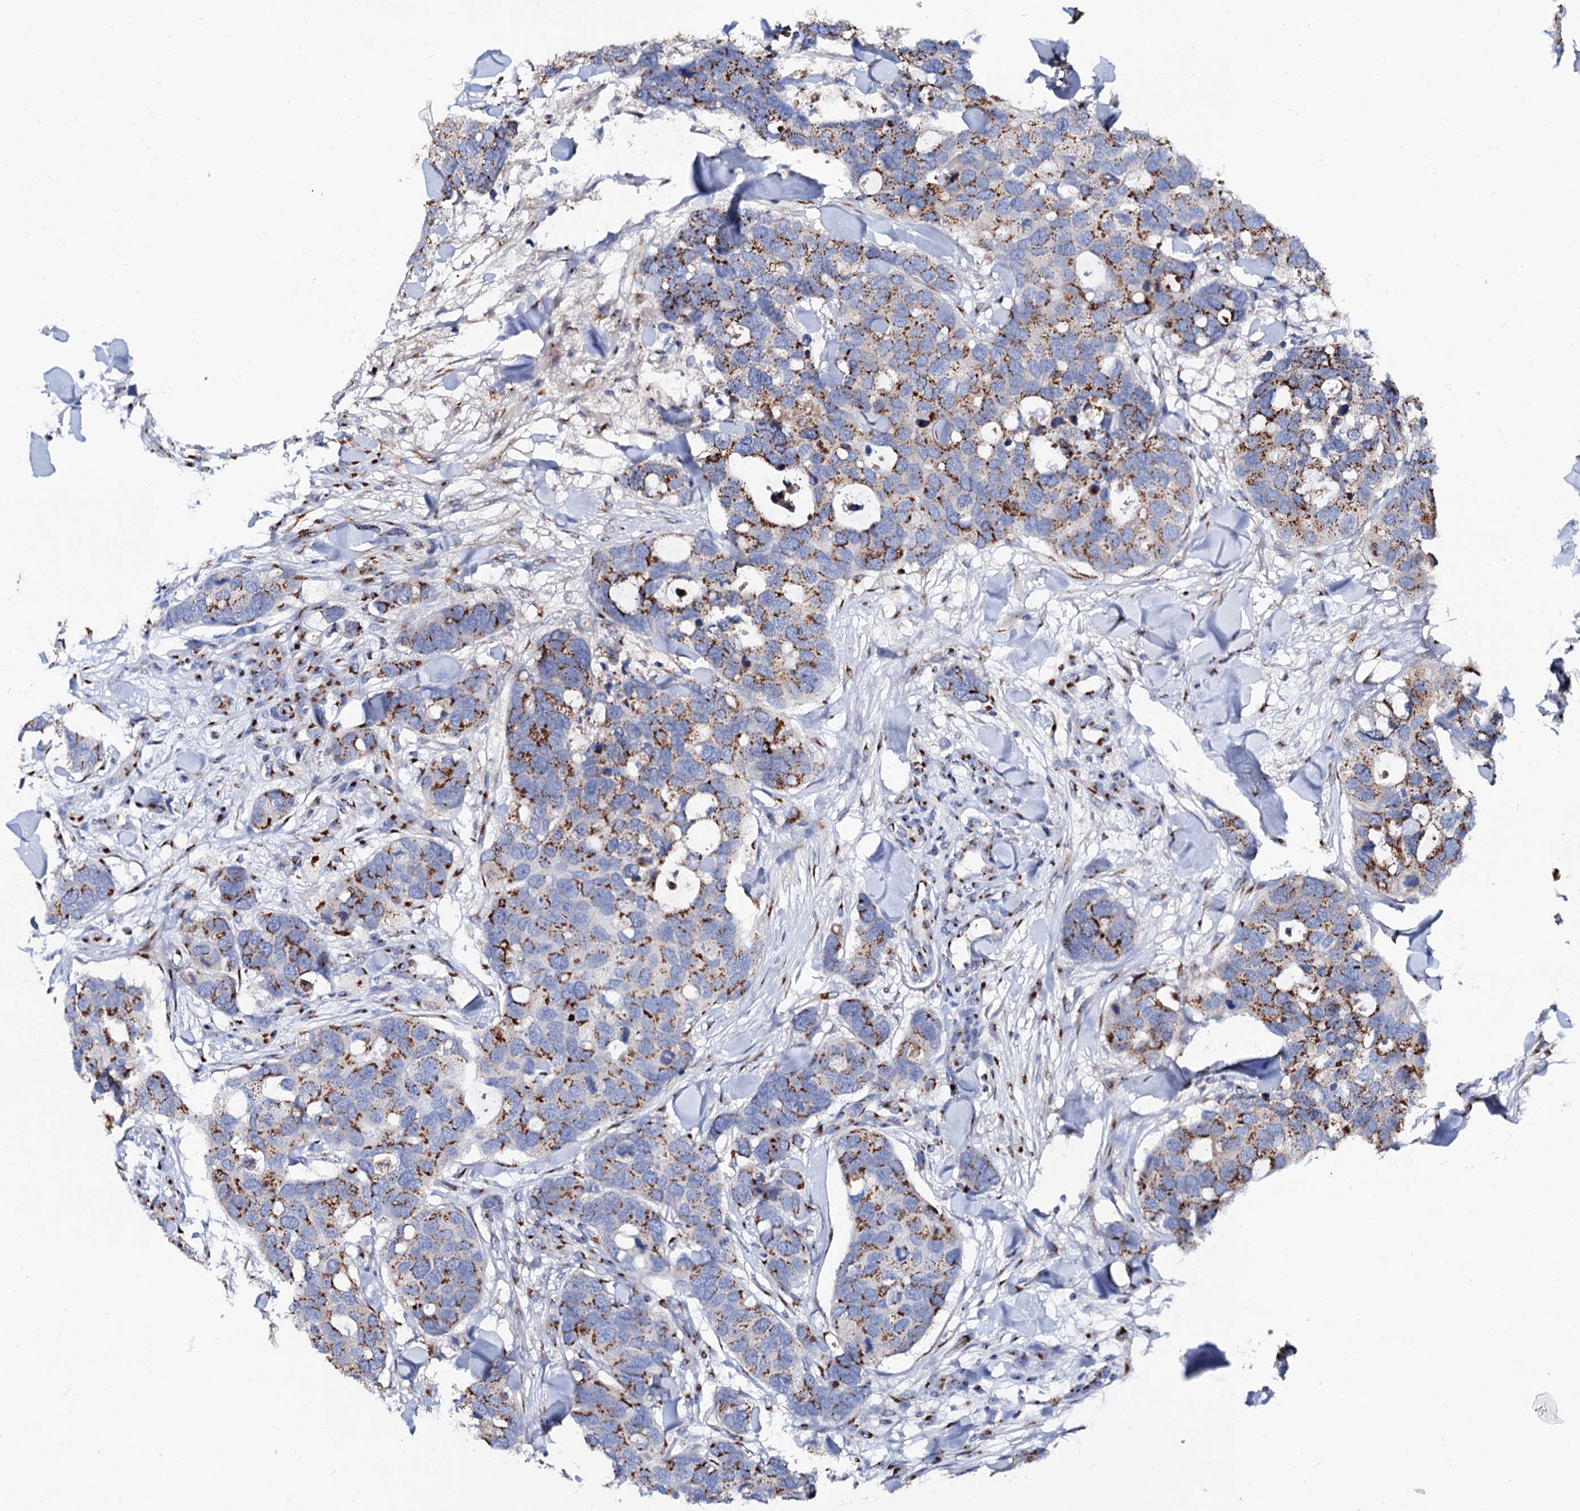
{"staining": {"intensity": "strong", "quantity": "25%-75%", "location": "cytoplasmic/membranous"}, "tissue": "breast cancer", "cell_type": "Tumor cells", "image_type": "cancer", "snomed": [{"axis": "morphology", "description": "Duct carcinoma"}, {"axis": "topography", "description": "Breast"}], "caption": "Immunohistochemistry micrograph of neoplastic tissue: intraductal carcinoma (breast) stained using immunohistochemistry (IHC) demonstrates high levels of strong protein expression localized specifically in the cytoplasmic/membranous of tumor cells, appearing as a cytoplasmic/membranous brown color.", "gene": "TM9SF3", "patient": {"sex": "female", "age": 83}}